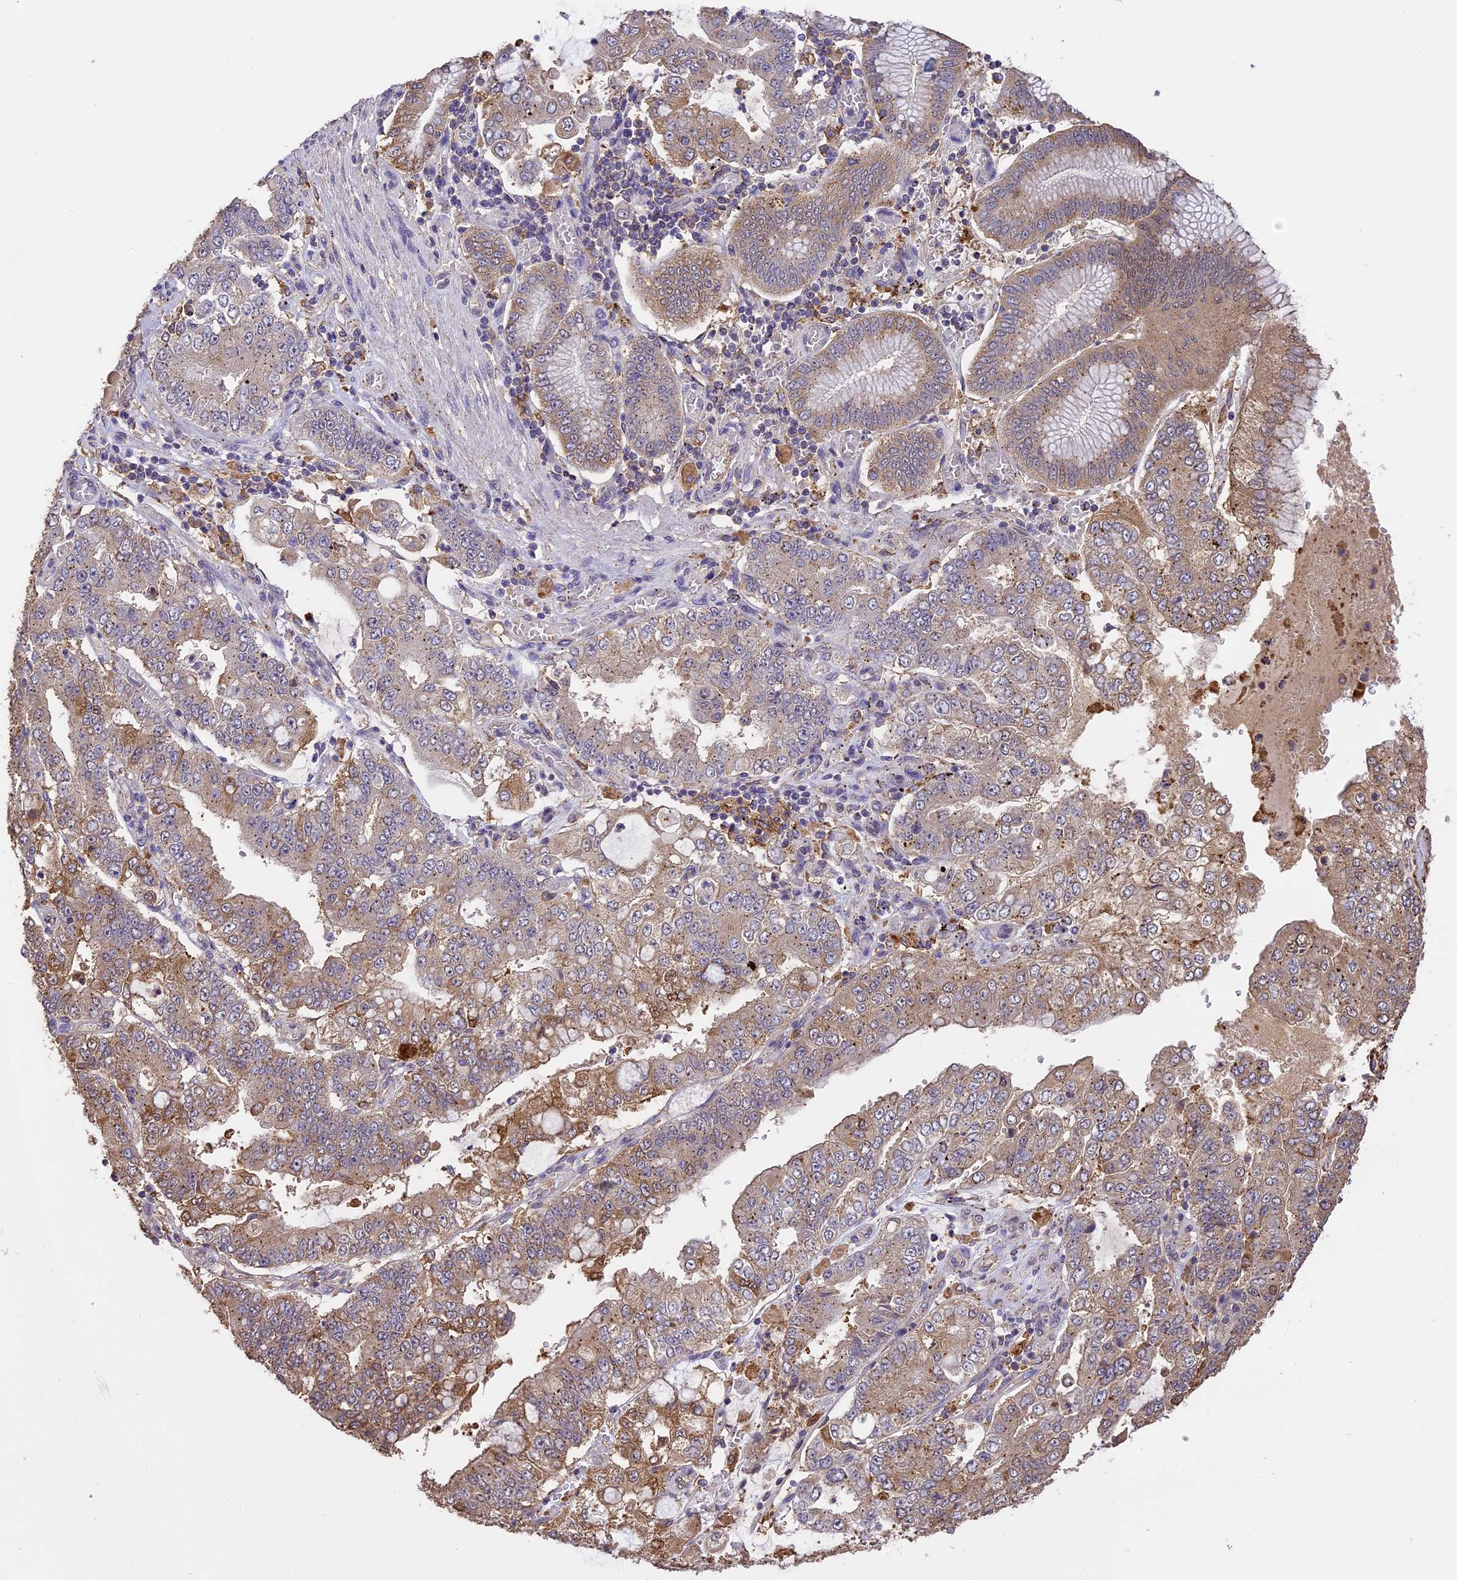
{"staining": {"intensity": "moderate", "quantity": "25%-75%", "location": "cytoplasmic/membranous"}, "tissue": "stomach cancer", "cell_type": "Tumor cells", "image_type": "cancer", "snomed": [{"axis": "morphology", "description": "Adenocarcinoma, NOS"}, {"axis": "topography", "description": "Stomach"}], "caption": "Immunohistochemical staining of adenocarcinoma (stomach) shows medium levels of moderate cytoplasmic/membranous protein expression in about 25%-75% of tumor cells. (Stains: DAB in brown, nuclei in blue, Microscopy: brightfield microscopy at high magnification).", "gene": "ARHGAP19", "patient": {"sex": "male", "age": 76}}